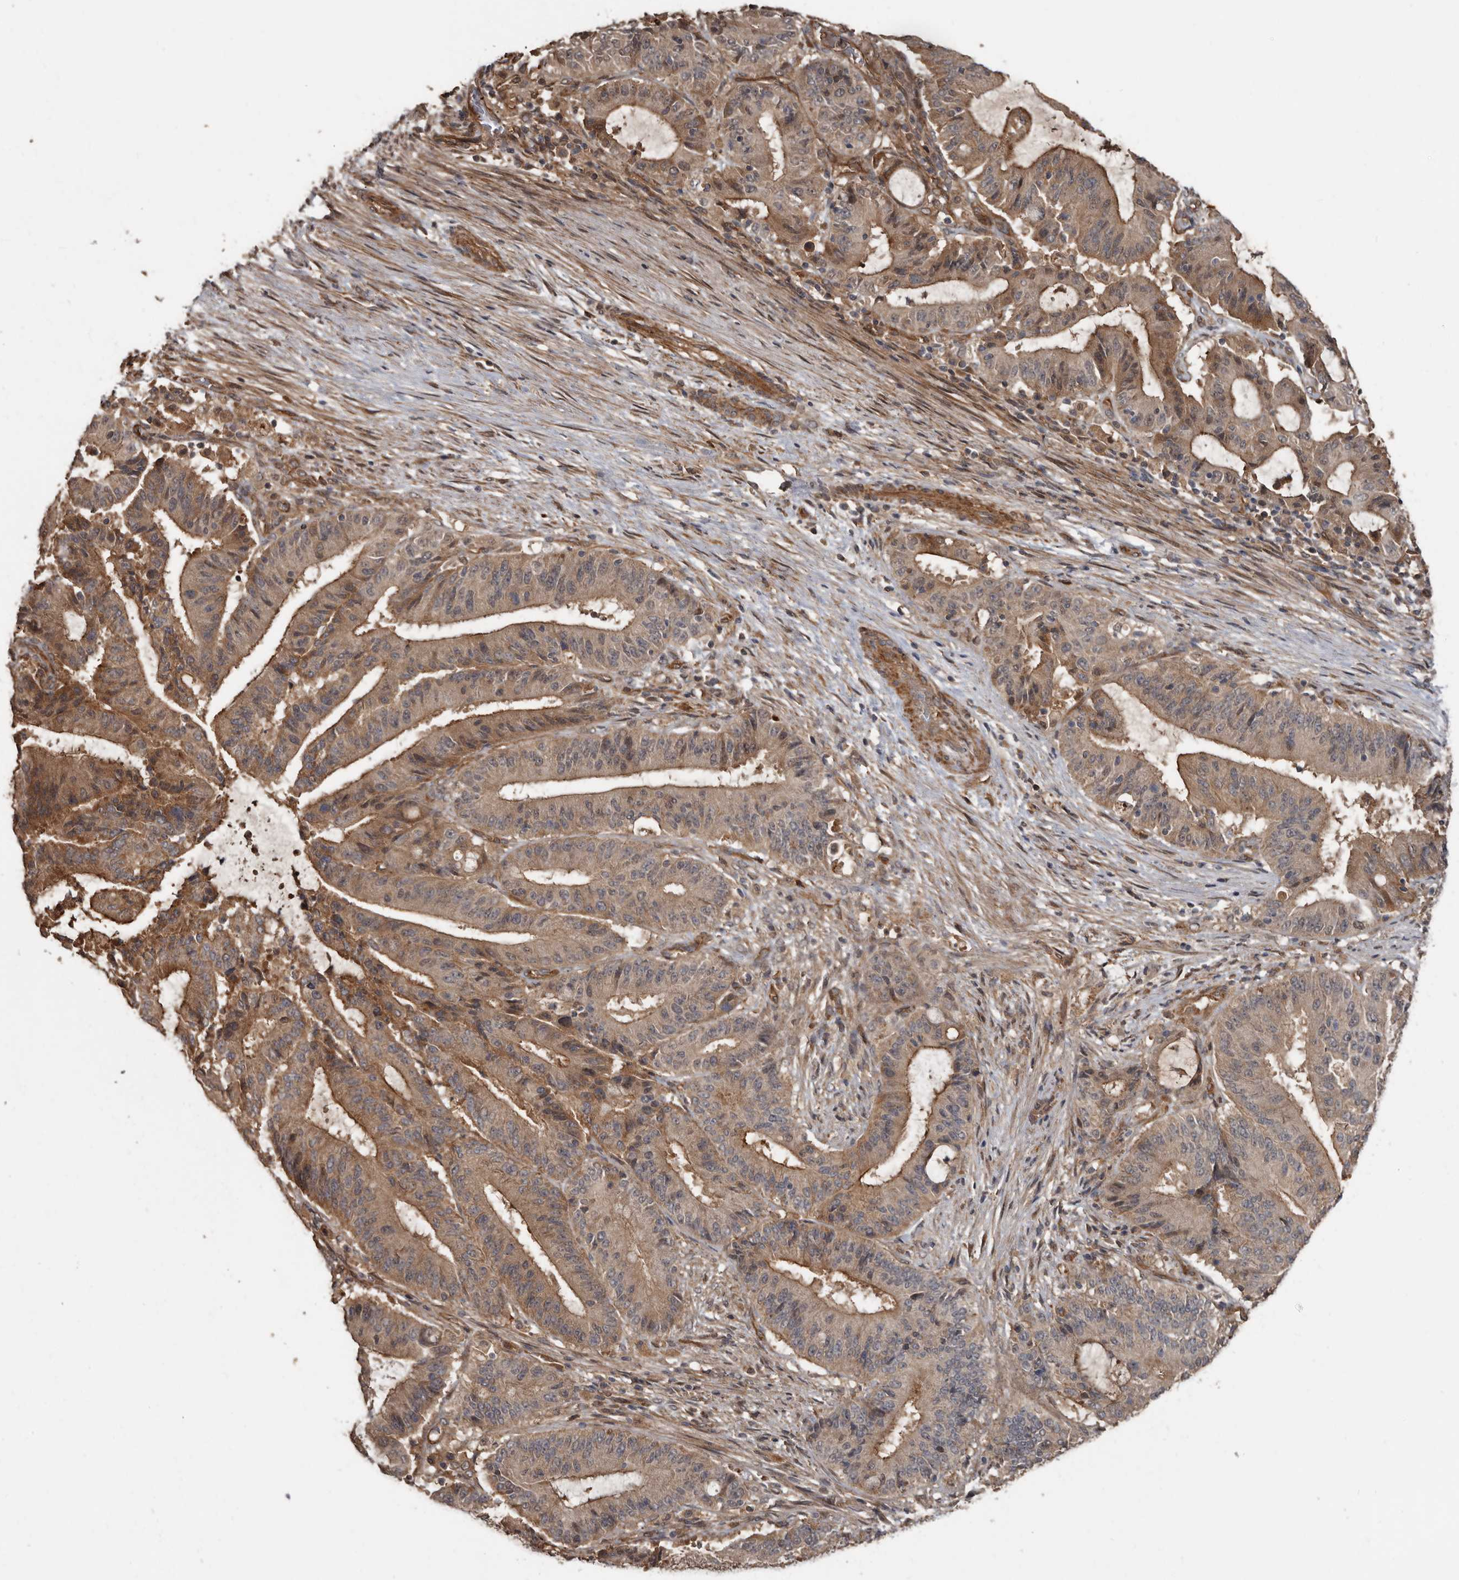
{"staining": {"intensity": "moderate", "quantity": ">75%", "location": "cytoplasmic/membranous"}, "tissue": "liver cancer", "cell_type": "Tumor cells", "image_type": "cancer", "snomed": [{"axis": "morphology", "description": "Normal tissue, NOS"}, {"axis": "morphology", "description": "Cholangiocarcinoma"}, {"axis": "topography", "description": "Liver"}, {"axis": "topography", "description": "Peripheral nerve tissue"}], "caption": "Liver cancer (cholangiocarcinoma) stained with DAB immunohistochemistry demonstrates medium levels of moderate cytoplasmic/membranous staining in about >75% of tumor cells.", "gene": "EXOC3L1", "patient": {"sex": "female", "age": 73}}